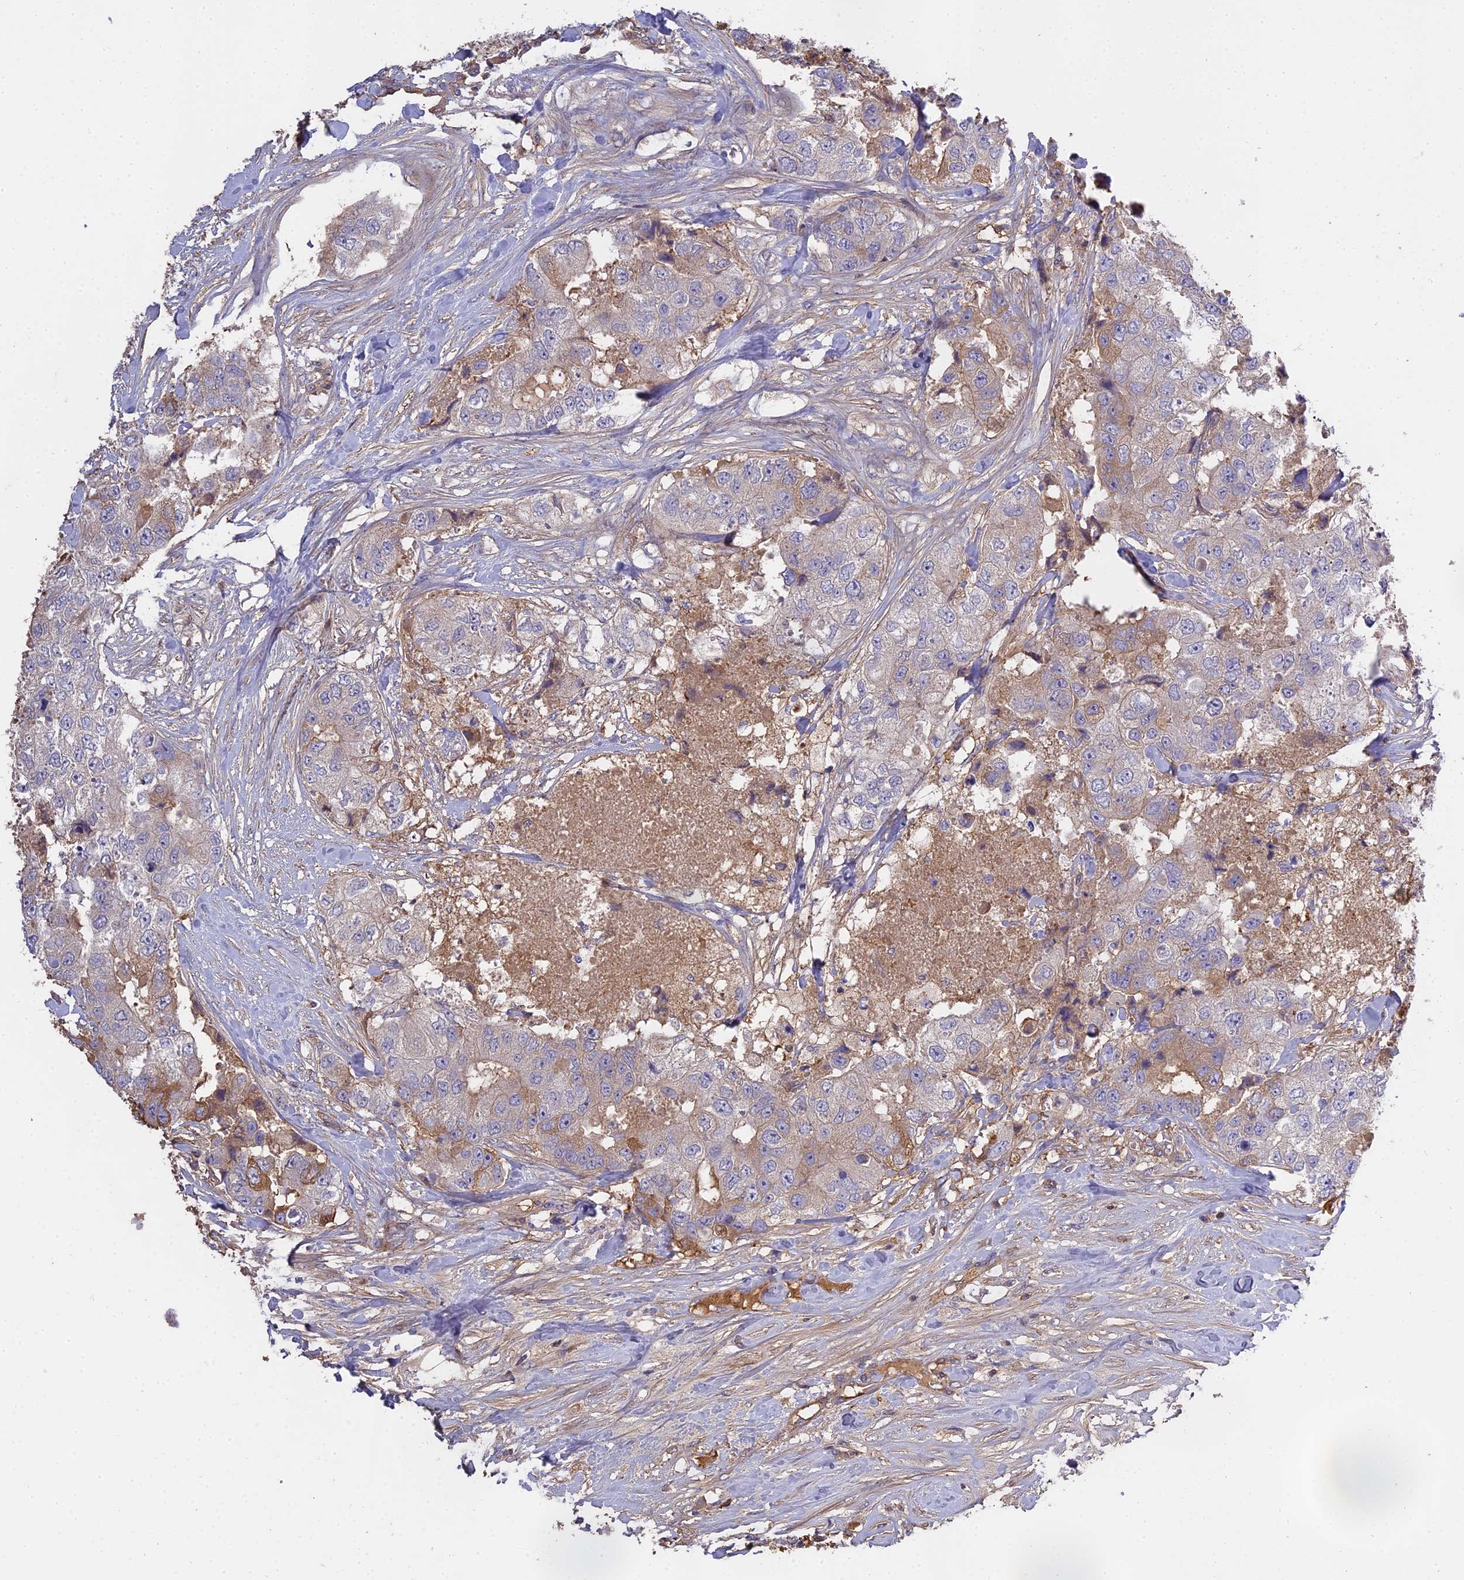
{"staining": {"intensity": "moderate", "quantity": "<25%", "location": "cytoplasmic/membranous"}, "tissue": "breast cancer", "cell_type": "Tumor cells", "image_type": "cancer", "snomed": [{"axis": "morphology", "description": "Duct carcinoma"}, {"axis": "topography", "description": "Breast"}], "caption": "A histopathology image of human infiltrating ductal carcinoma (breast) stained for a protein shows moderate cytoplasmic/membranous brown staining in tumor cells.", "gene": "CFAP119", "patient": {"sex": "female", "age": 62}}